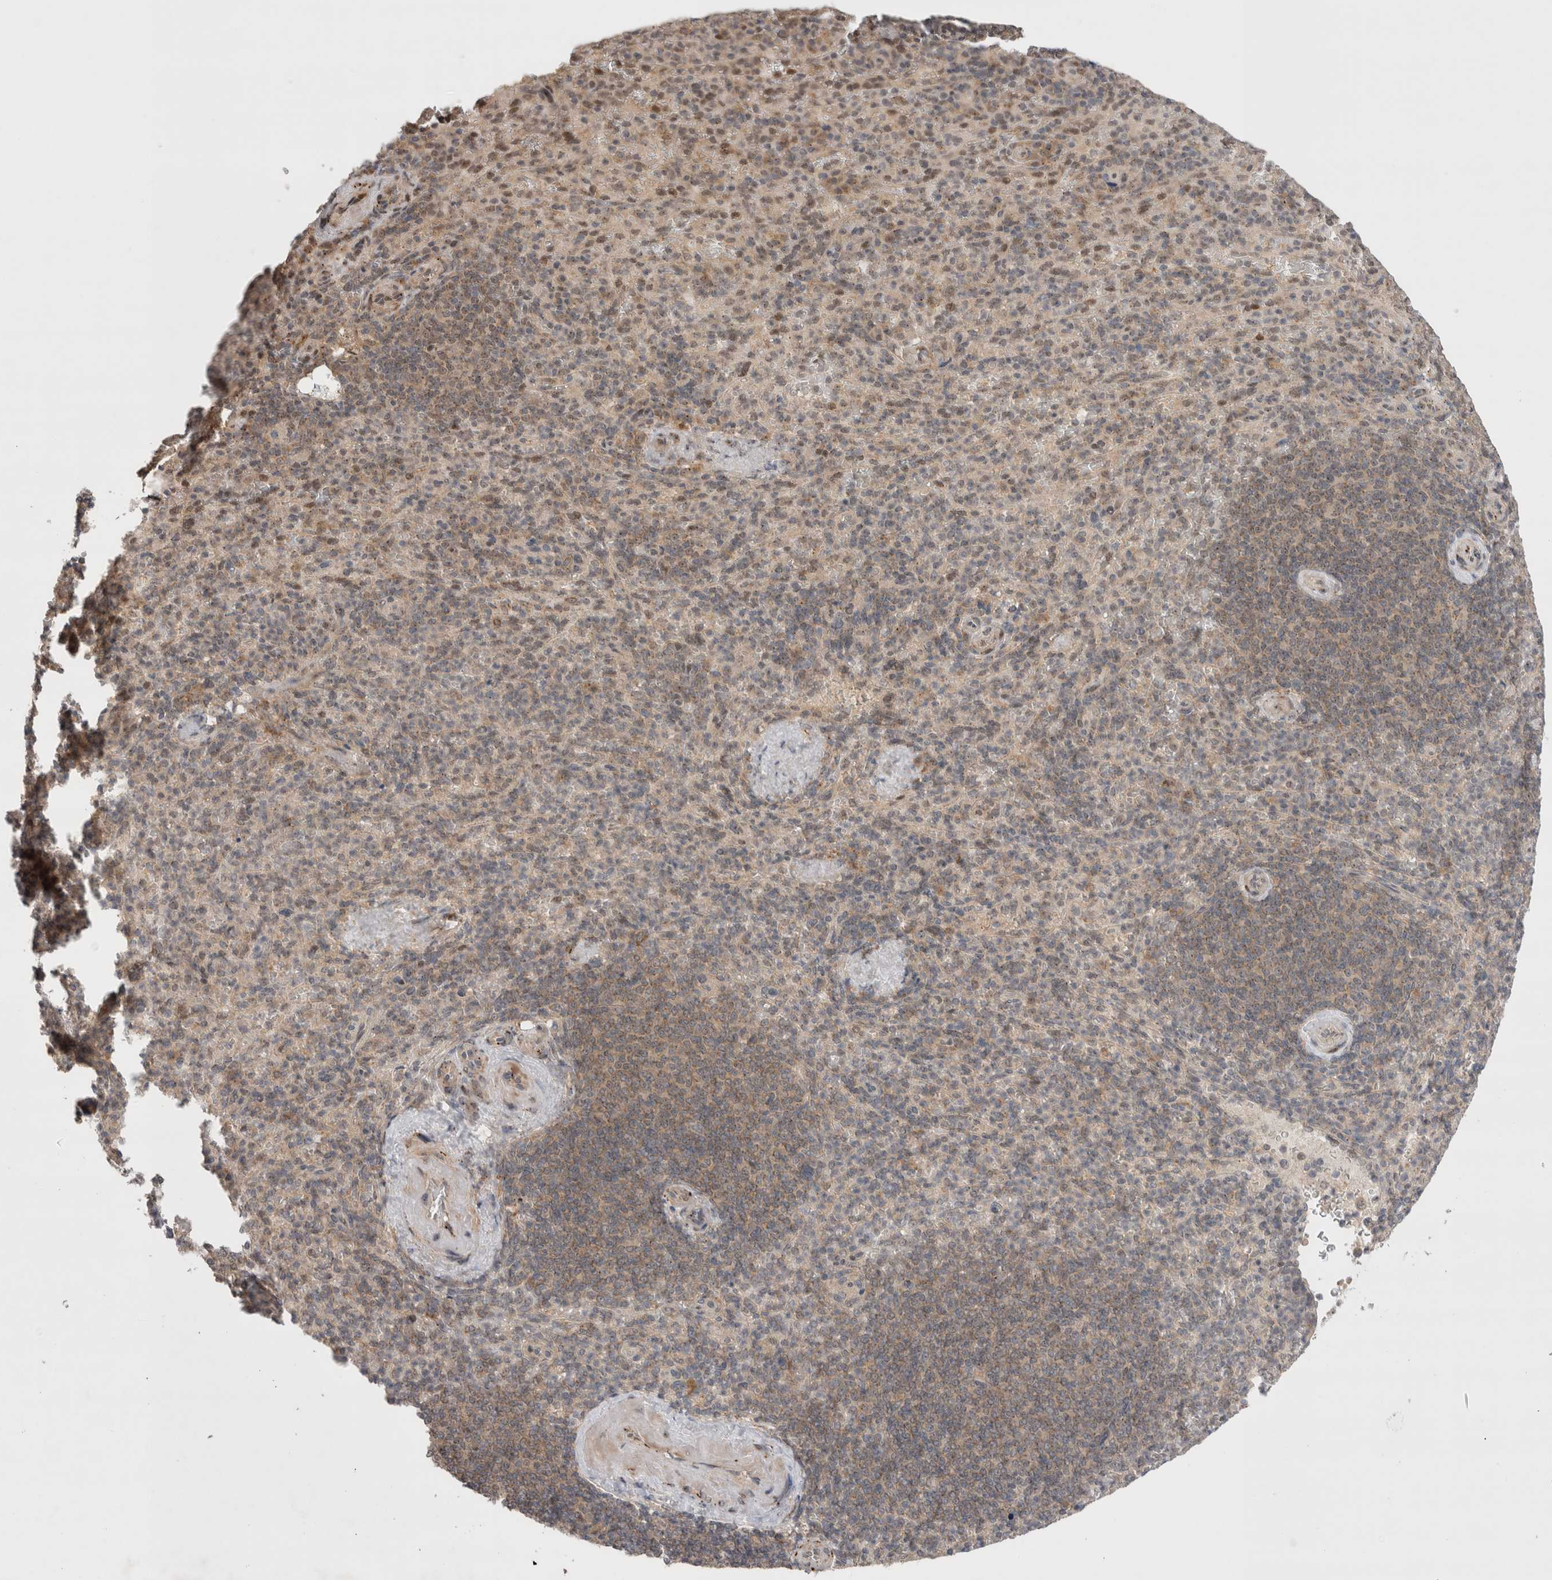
{"staining": {"intensity": "weak", "quantity": "<25%", "location": "cytoplasmic/membranous"}, "tissue": "spleen", "cell_type": "Cells in red pulp", "image_type": "normal", "snomed": [{"axis": "morphology", "description": "Normal tissue, NOS"}, {"axis": "topography", "description": "Spleen"}], "caption": "The micrograph demonstrates no significant positivity in cells in red pulp of spleen.", "gene": "SLC29A1", "patient": {"sex": "female", "age": 74}}